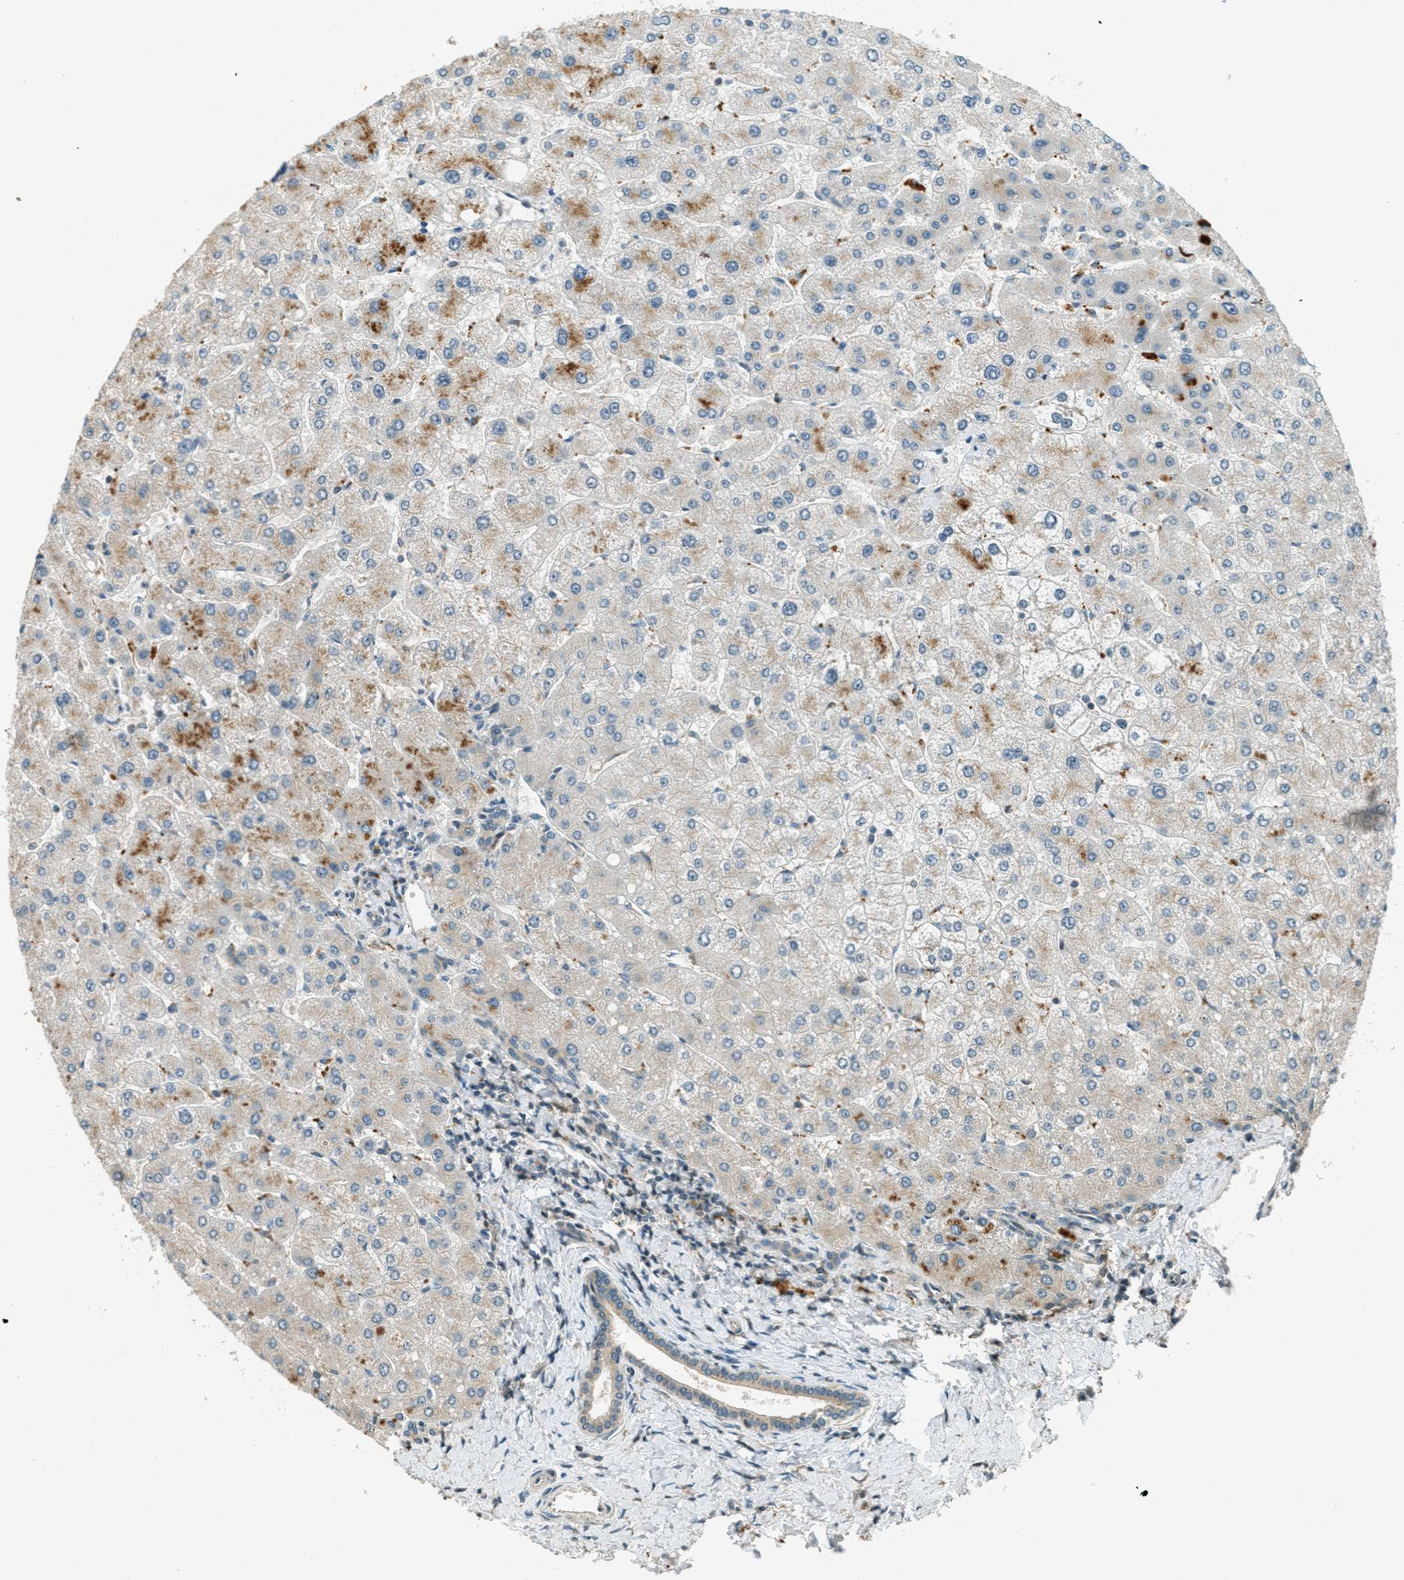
{"staining": {"intensity": "weak", "quantity": "25%-75%", "location": "cytoplasmic/membranous"}, "tissue": "liver", "cell_type": "Cholangiocytes", "image_type": "normal", "snomed": [{"axis": "morphology", "description": "Normal tissue, NOS"}, {"axis": "topography", "description": "Liver"}], "caption": "Liver stained with DAB (3,3'-diaminobenzidine) IHC exhibits low levels of weak cytoplasmic/membranous expression in about 25%-75% of cholangiocytes.", "gene": "PTPN23", "patient": {"sex": "male", "age": 55}}